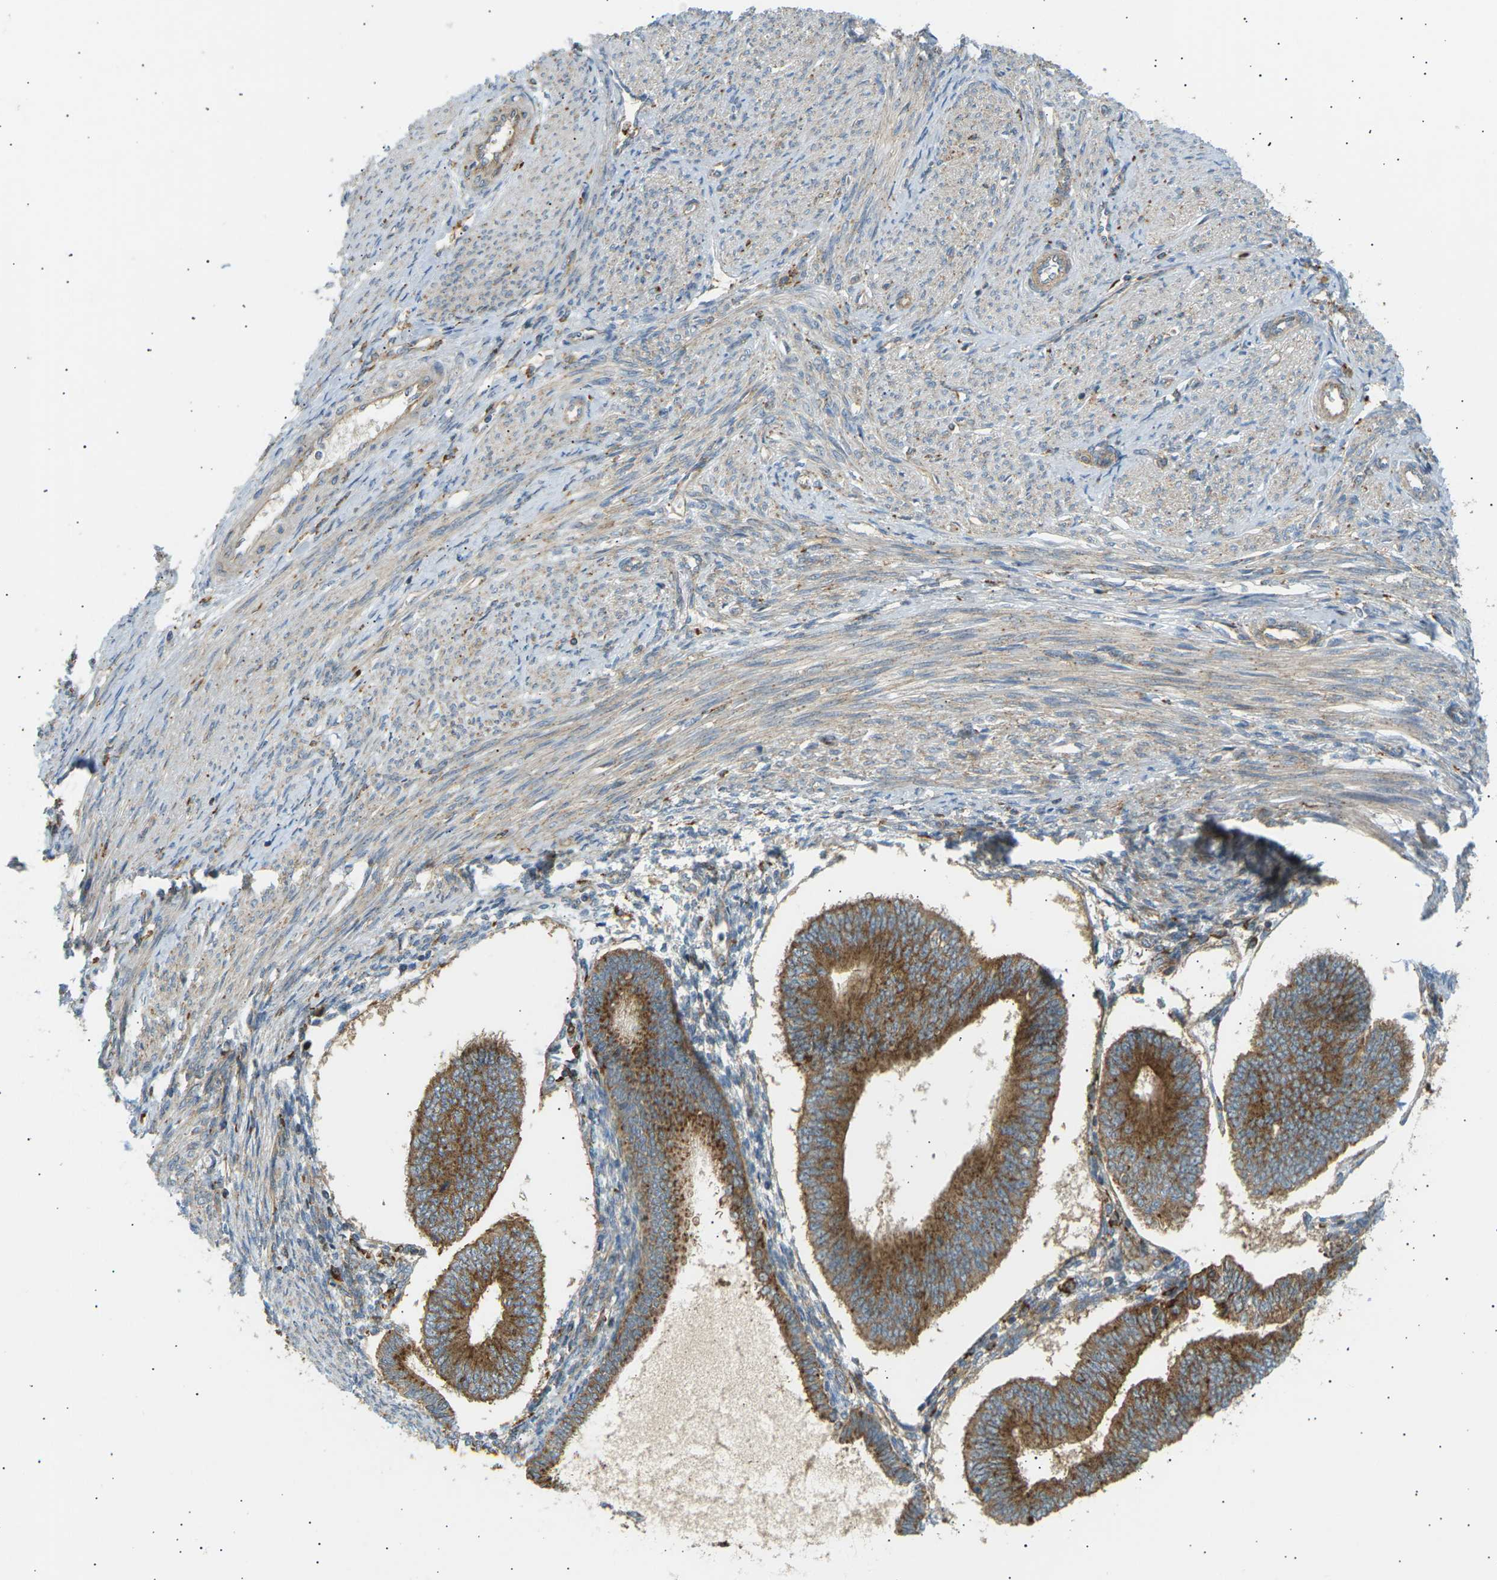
{"staining": {"intensity": "strong", "quantity": ">75%", "location": "cytoplasmic/membranous"}, "tissue": "endometrial cancer", "cell_type": "Tumor cells", "image_type": "cancer", "snomed": [{"axis": "morphology", "description": "Adenocarcinoma, NOS"}, {"axis": "topography", "description": "Endometrium"}], "caption": "About >75% of tumor cells in endometrial cancer show strong cytoplasmic/membranous protein staining as visualized by brown immunohistochemical staining.", "gene": "CDK17", "patient": {"sex": "female", "age": 58}}